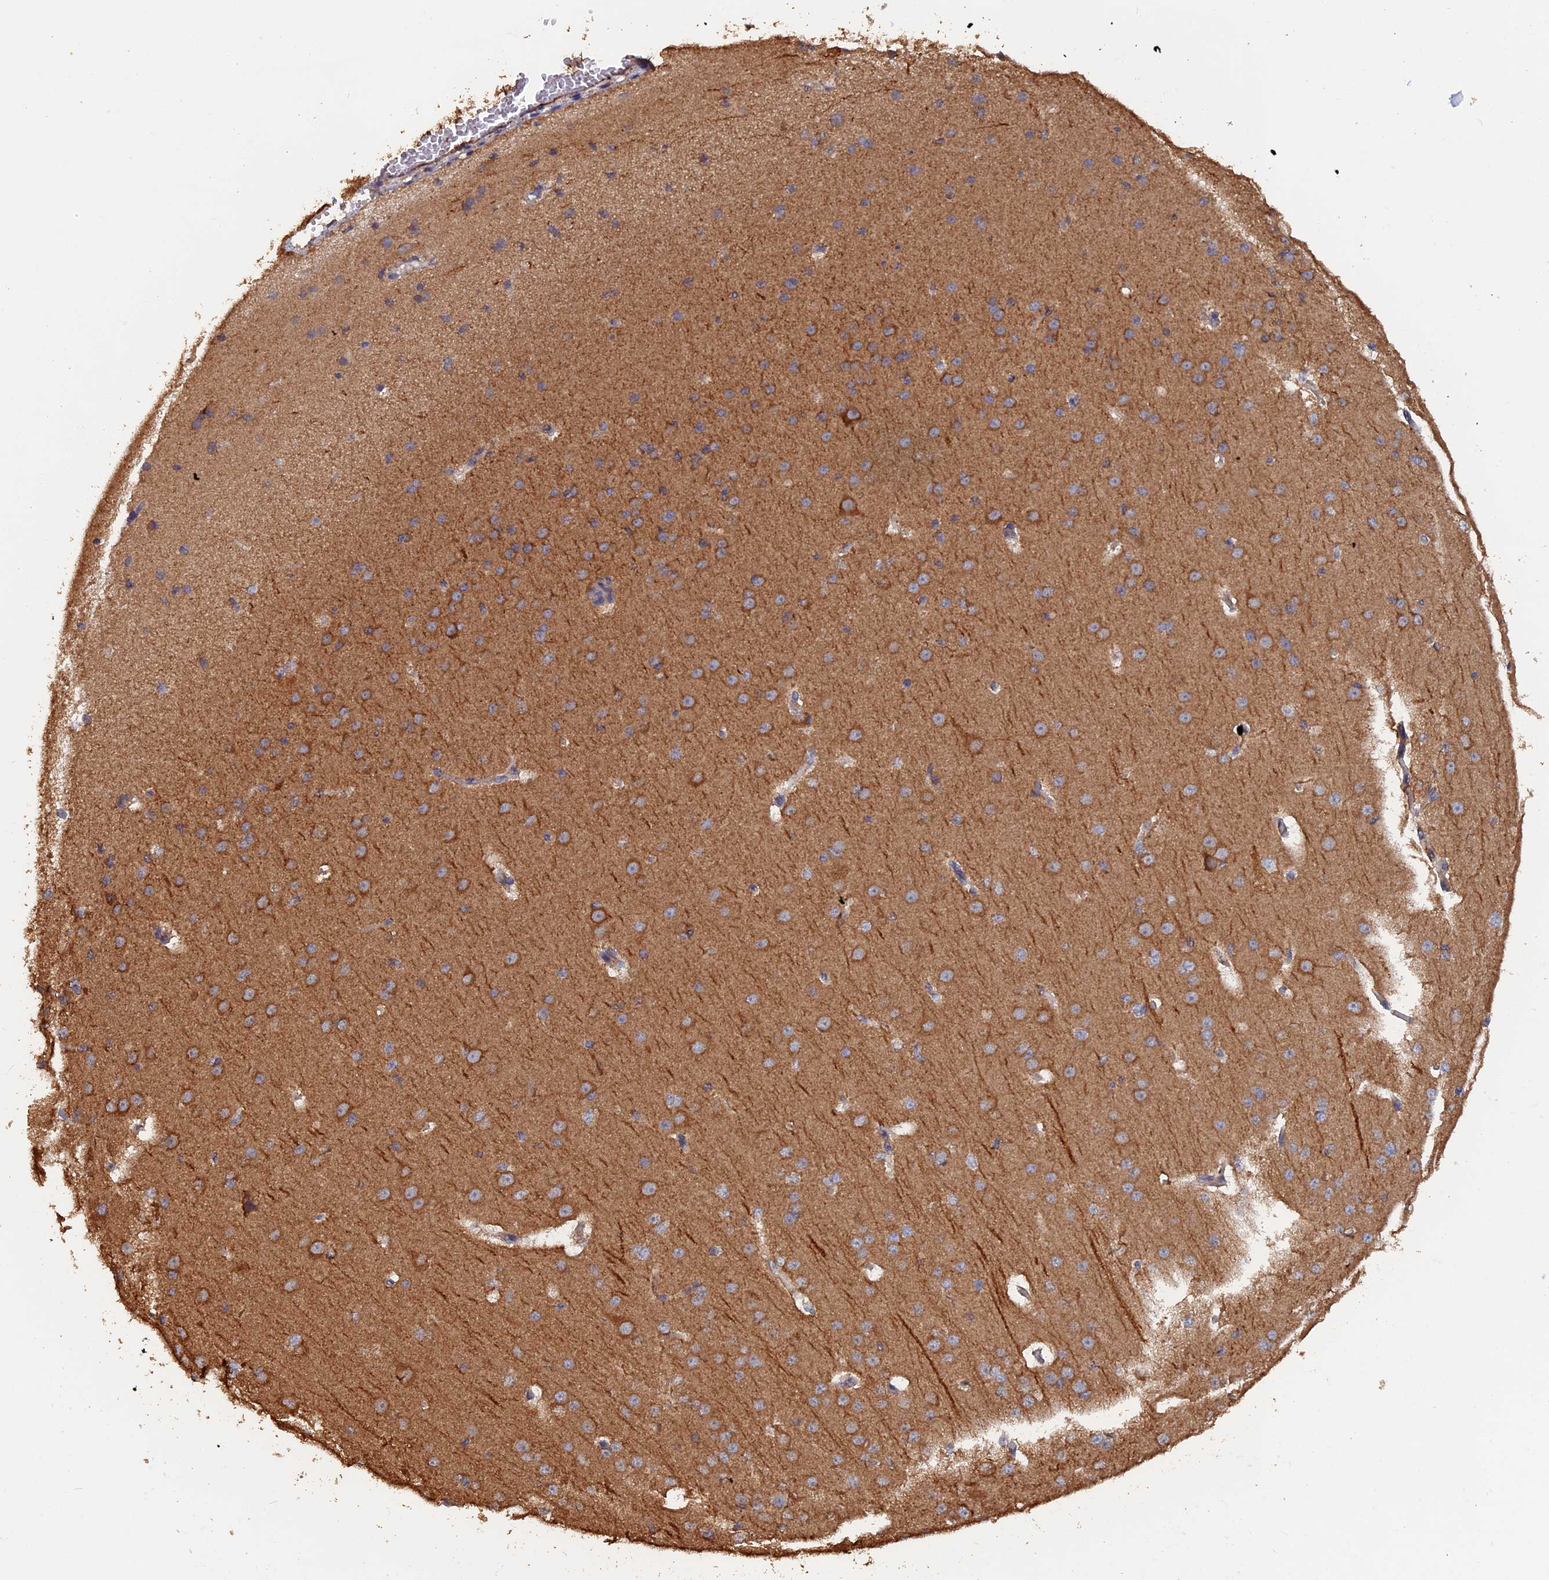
{"staining": {"intensity": "negative", "quantity": "none", "location": "none"}, "tissue": "cerebral cortex", "cell_type": "Endothelial cells", "image_type": "normal", "snomed": [{"axis": "morphology", "description": "Normal tissue, NOS"}, {"axis": "morphology", "description": "Developmental malformation"}, {"axis": "topography", "description": "Cerebral cortex"}], "caption": "Immunohistochemistry of benign human cerebral cortex reveals no positivity in endothelial cells. Brightfield microscopy of immunohistochemistry (IHC) stained with DAB (brown) and hematoxylin (blue), captured at high magnification.", "gene": "PIGQ", "patient": {"sex": "female", "age": 30}}